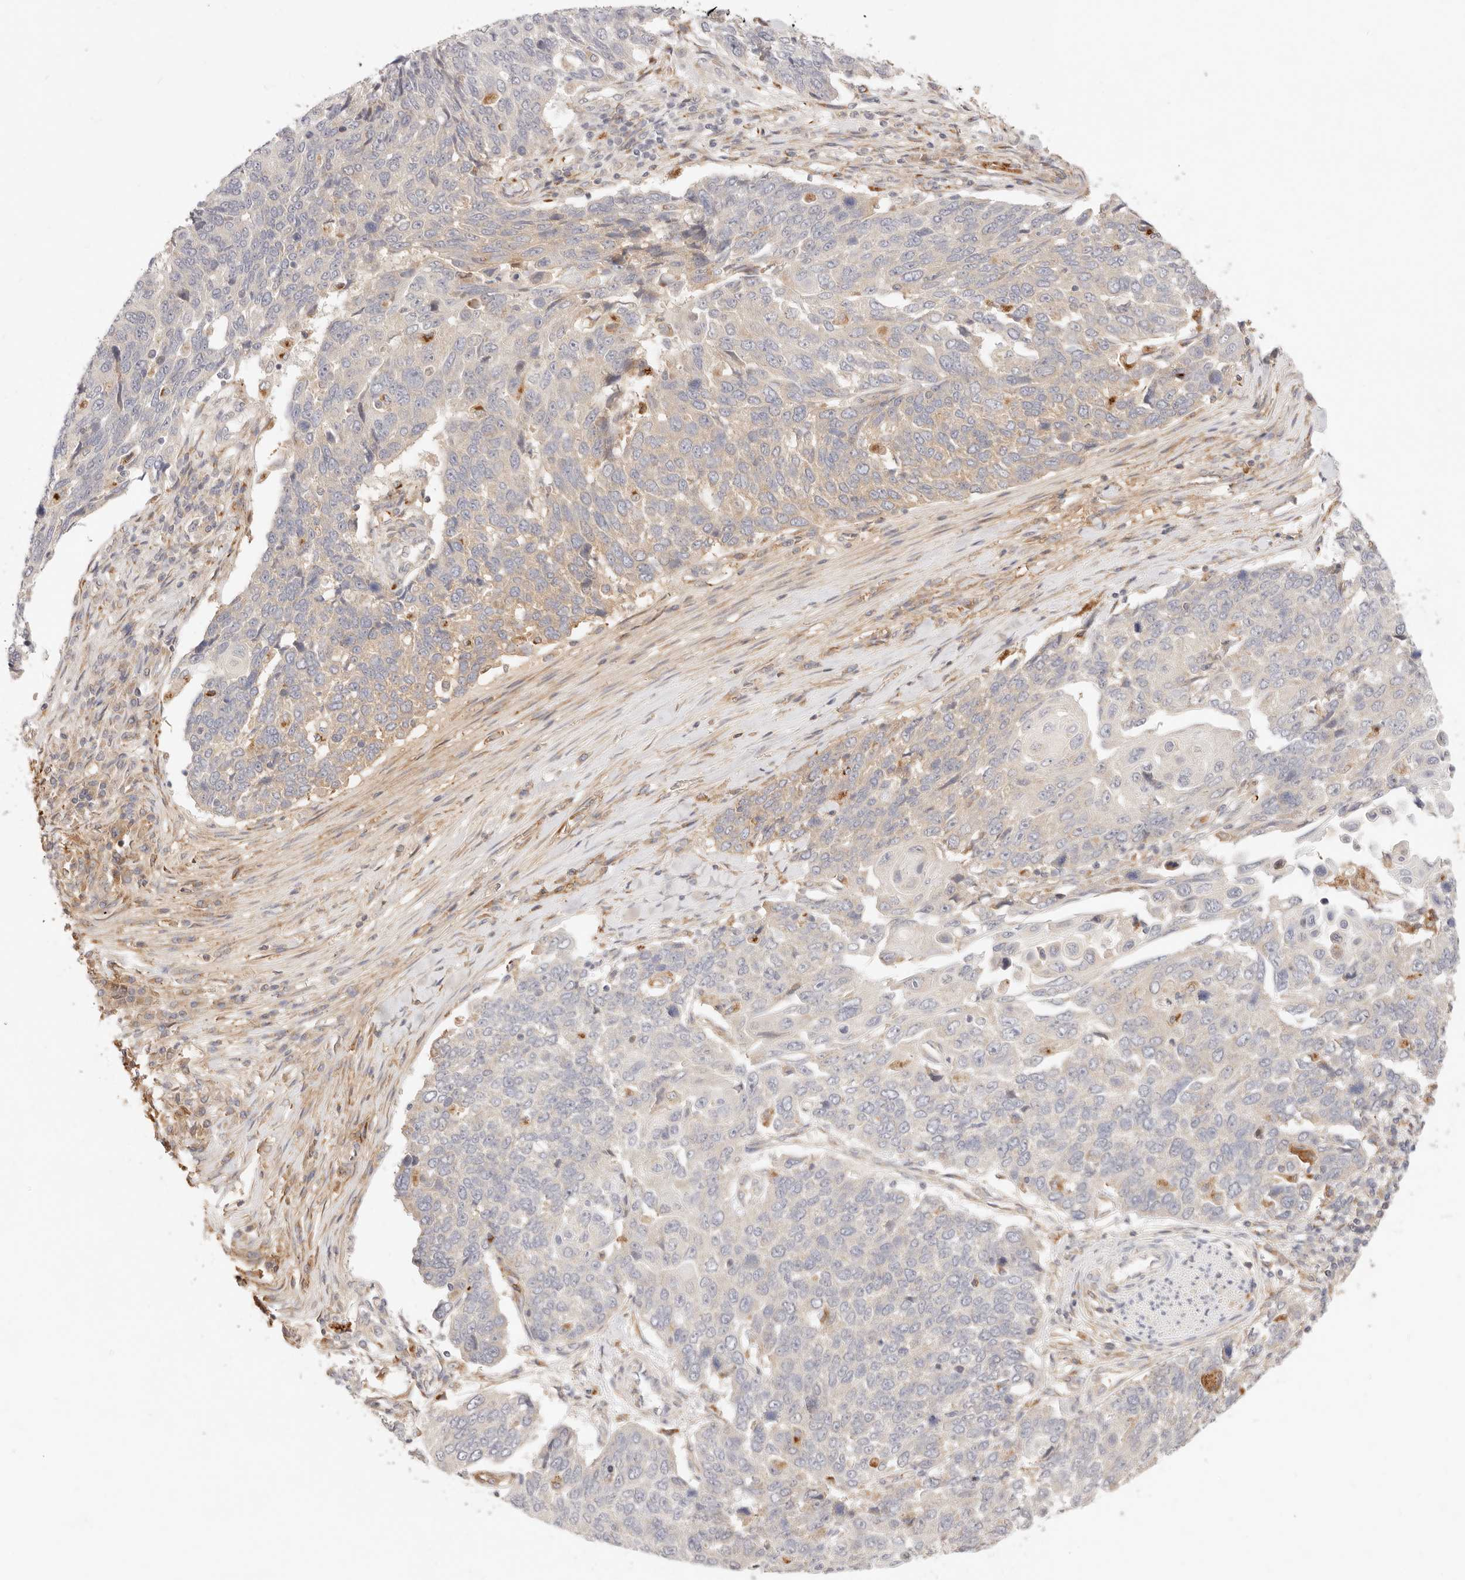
{"staining": {"intensity": "negative", "quantity": "none", "location": "none"}, "tissue": "lung cancer", "cell_type": "Tumor cells", "image_type": "cancer", "snomed": [{"axis": "morphology", "description": "Squamous cell carcinoma, NOS"}, {"axis": "topography", "description": "Lung"}], "caption": "Lung cancer stained for a protein using immunohistochemistry (IHC) displays no staining tumor cells.", "gene": "UBXN10", "patient": {"sex": "male", "age": 66}}